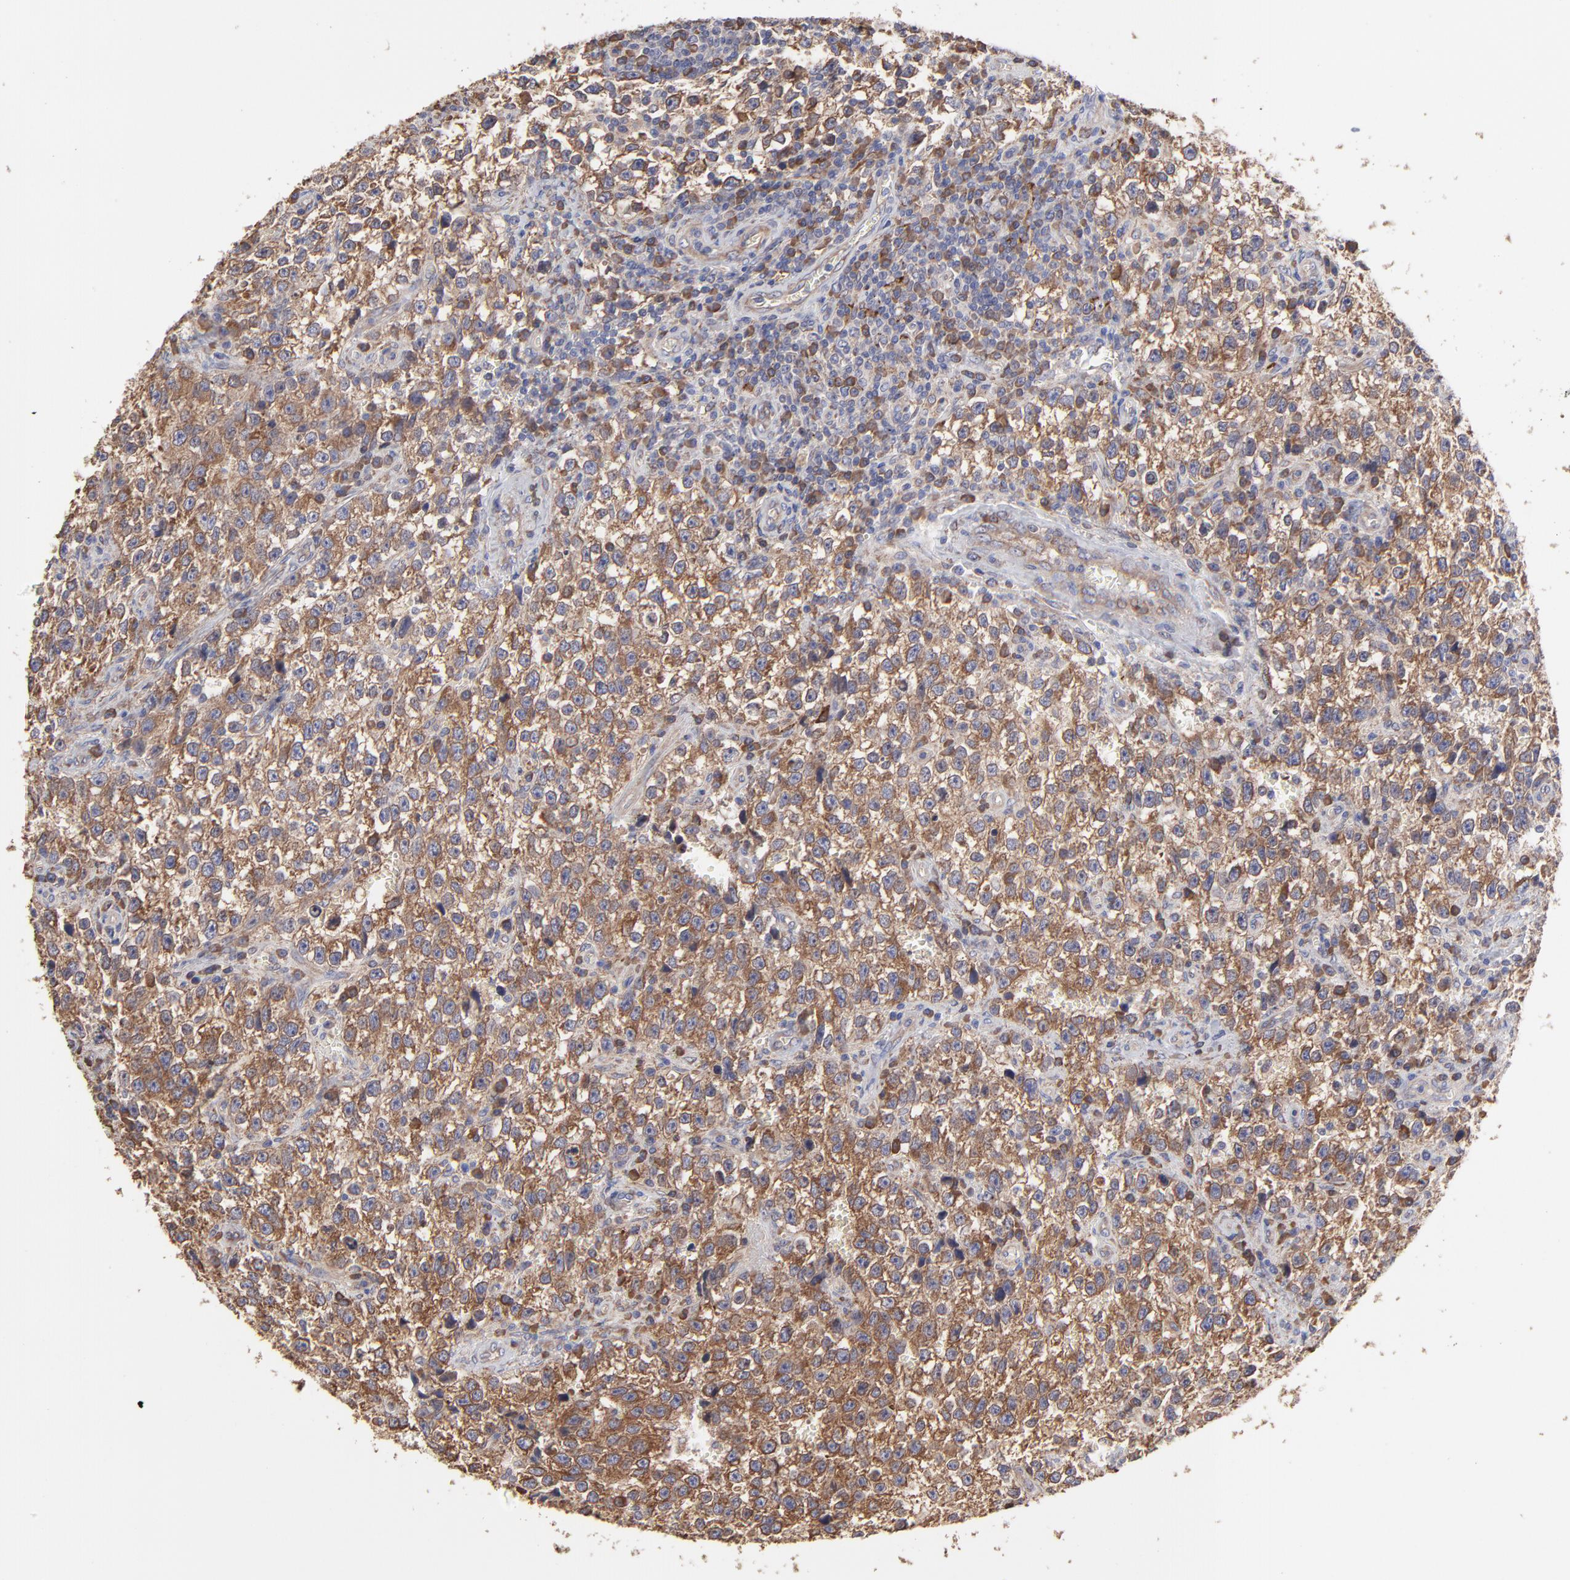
{"staining": {"intensity": "strong", "quantity": ">75%", "location": "cytoplasmic/membranous"}, "tissue": "testis cancer", "cell_type": "Tumor cells", "image_type": "cancer", "snomed": [{"axis": "morphology", "description": "Seminoma, NOS"}, {"axis": "topography", "description": "Testis"}], "caption": "Immunohistochemistry image of neoplastic tissue: testis seminoma stained using immunohistochemistry exhibits high levels of strong protein expression localized specifically in the cytoplasmic/membranous of tumor cells, appearing as a cytoplasmic/membranous brown color.", "gene": "PFKM", "patient": {"sex": "male", "age": 38}}